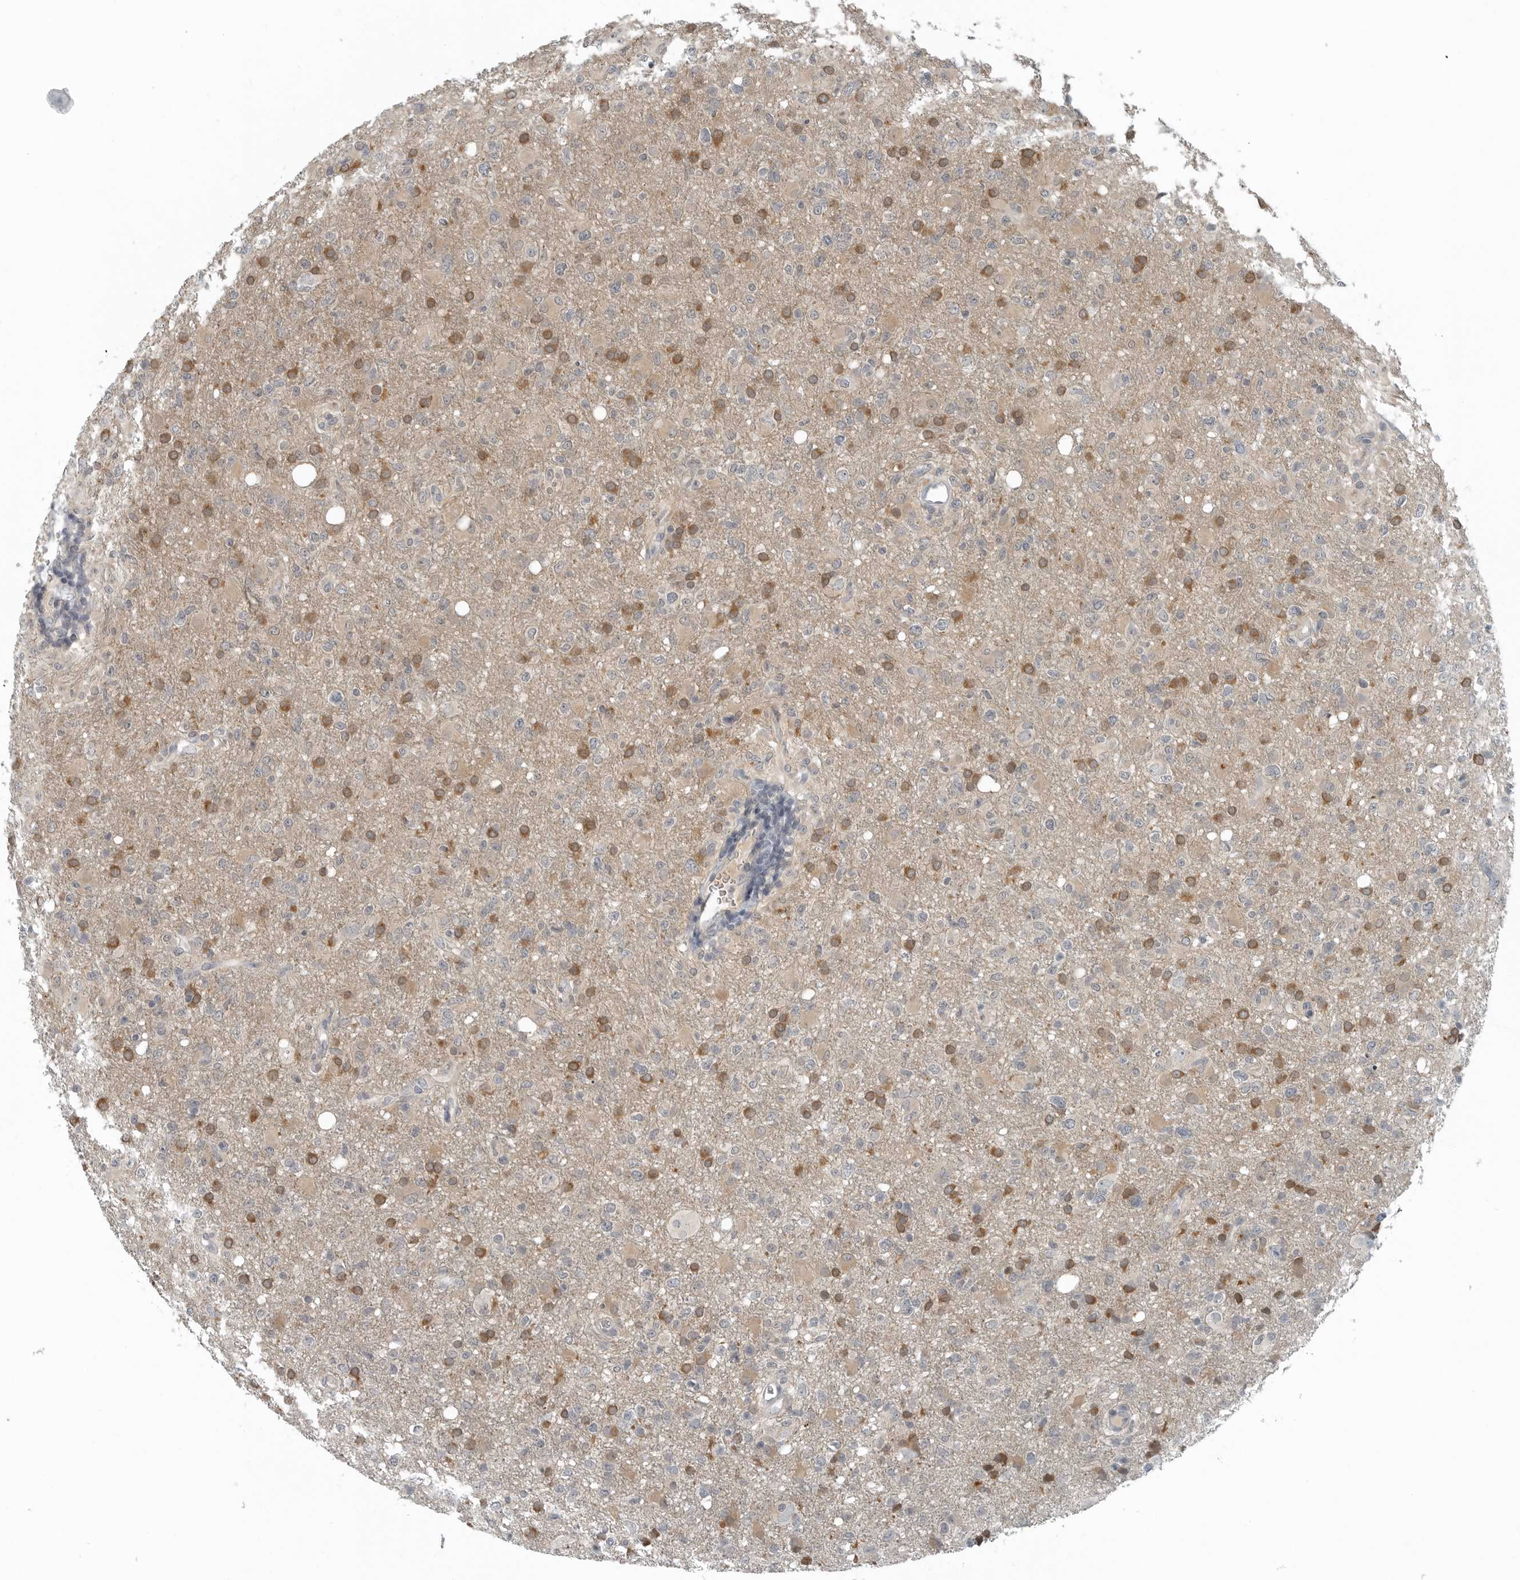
{"staining": {"intensity": "weak", "quantity": "25%-75%", "location": "cytoplasmic/membranous"}, "tissue": "glioma", "cell_type": "Tumor cells", "image_type": "cancer", "snomed": [{"axis": "morphology", "description": "Glioma, malignant, High grade"}, {"axis": "topography", "description": "Brain"}], "caption": "This is an image of immunohistochemistry staining of glioma, which shows weak expression in the cytoplasmic/membranous of tumor cells.", "gene": "KYAT1", "patient": {"sex": "female", "age": 57}}